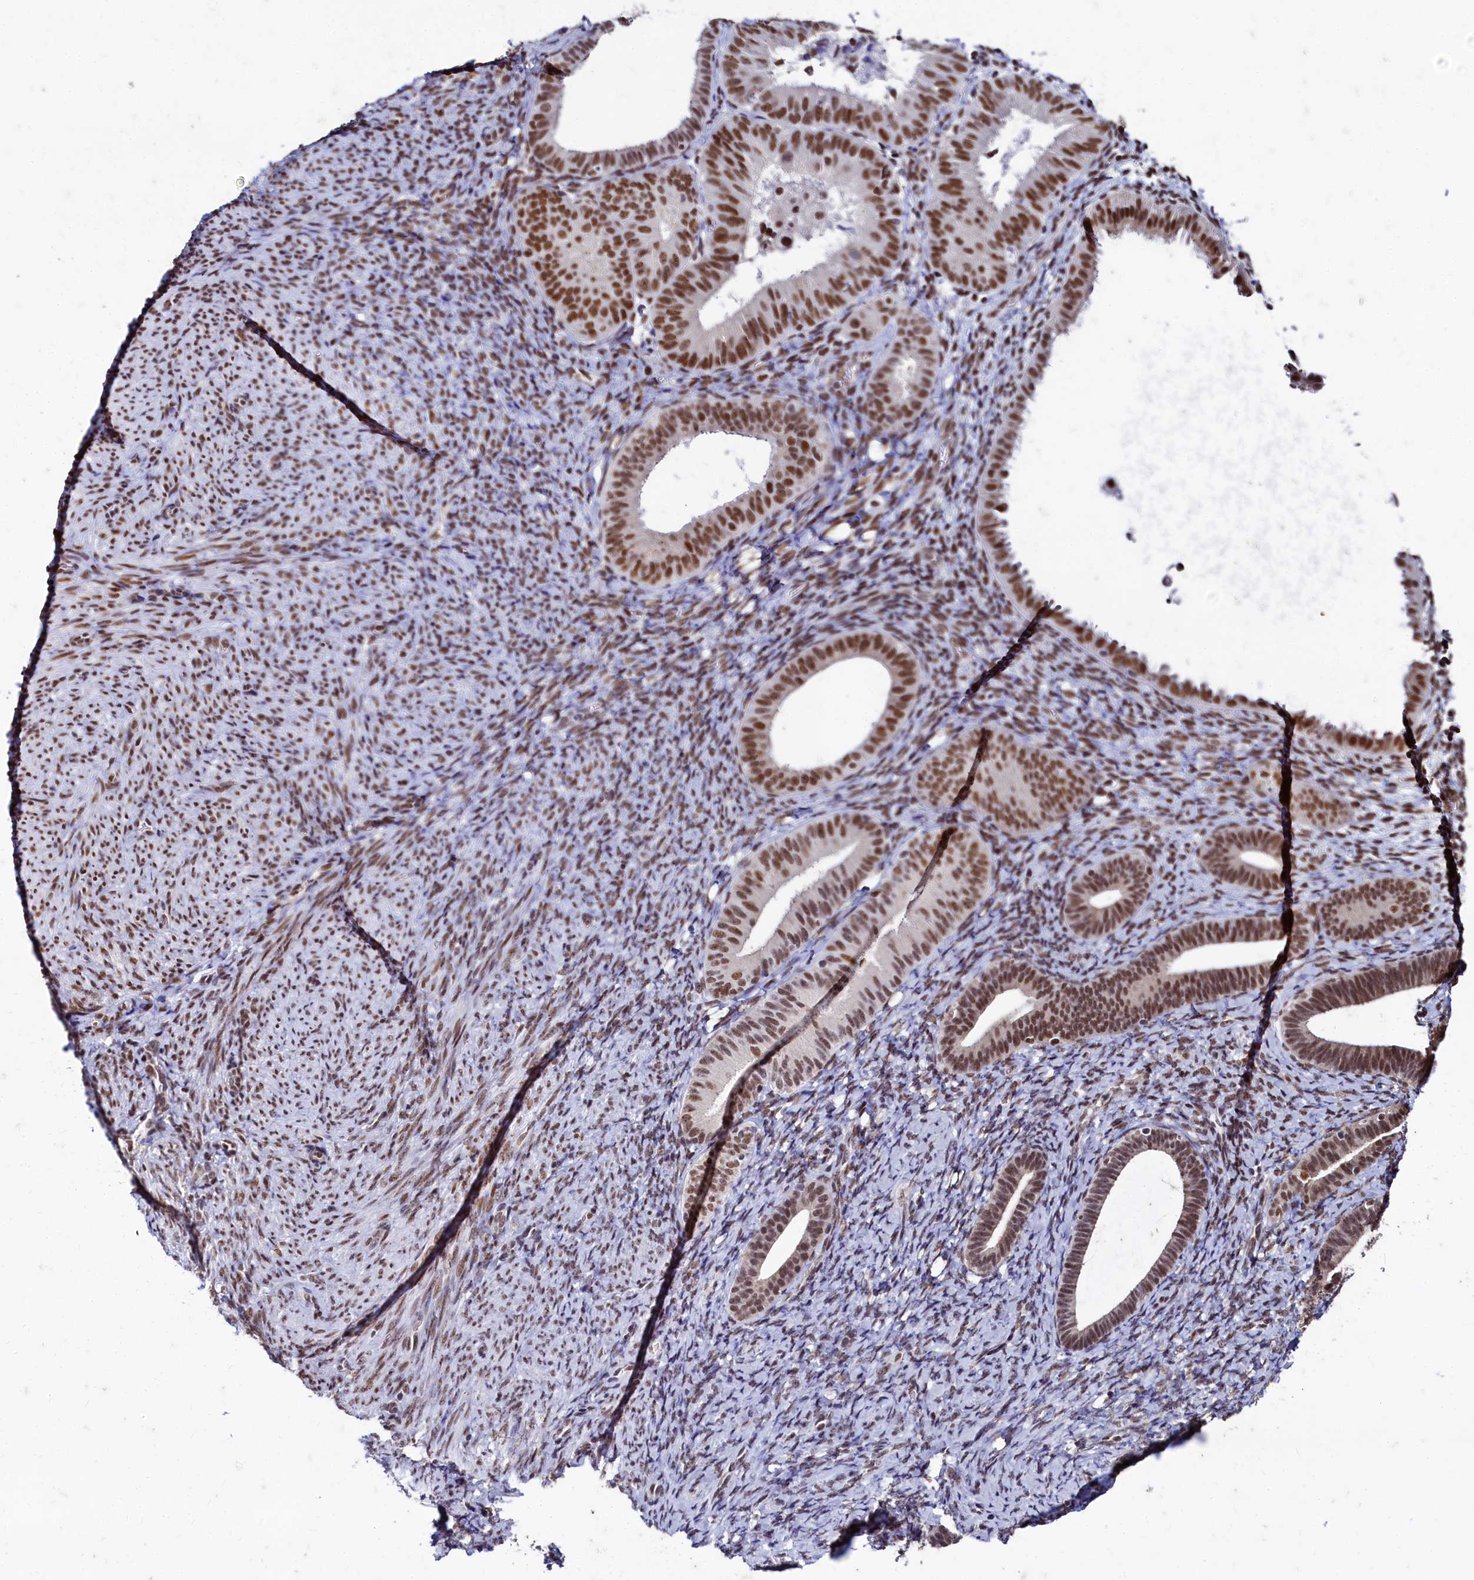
{"staining": {"intensity": "moderate", "quantity": "25%-75%", "location": "nuclear"}, "tissue": "endometrium", "cell_type": "Cells in endometrial stroma", "image_type": "normal", "snomed": [{"axis": "morphology", "description": "Normal tissue, NOS"}, {"axis": "topography", "description": "Endometrium"}], "caption": "Immunohistochemistry (IHC) photomicrograph of normal human endometrium stained for a protein (brown), which shows medium levels of moderate nuclear expression in about 25%-75% of cells in endometrial stroma.", "gene": "CPSF7", "patient": {"sex": "female", "age": 65}}